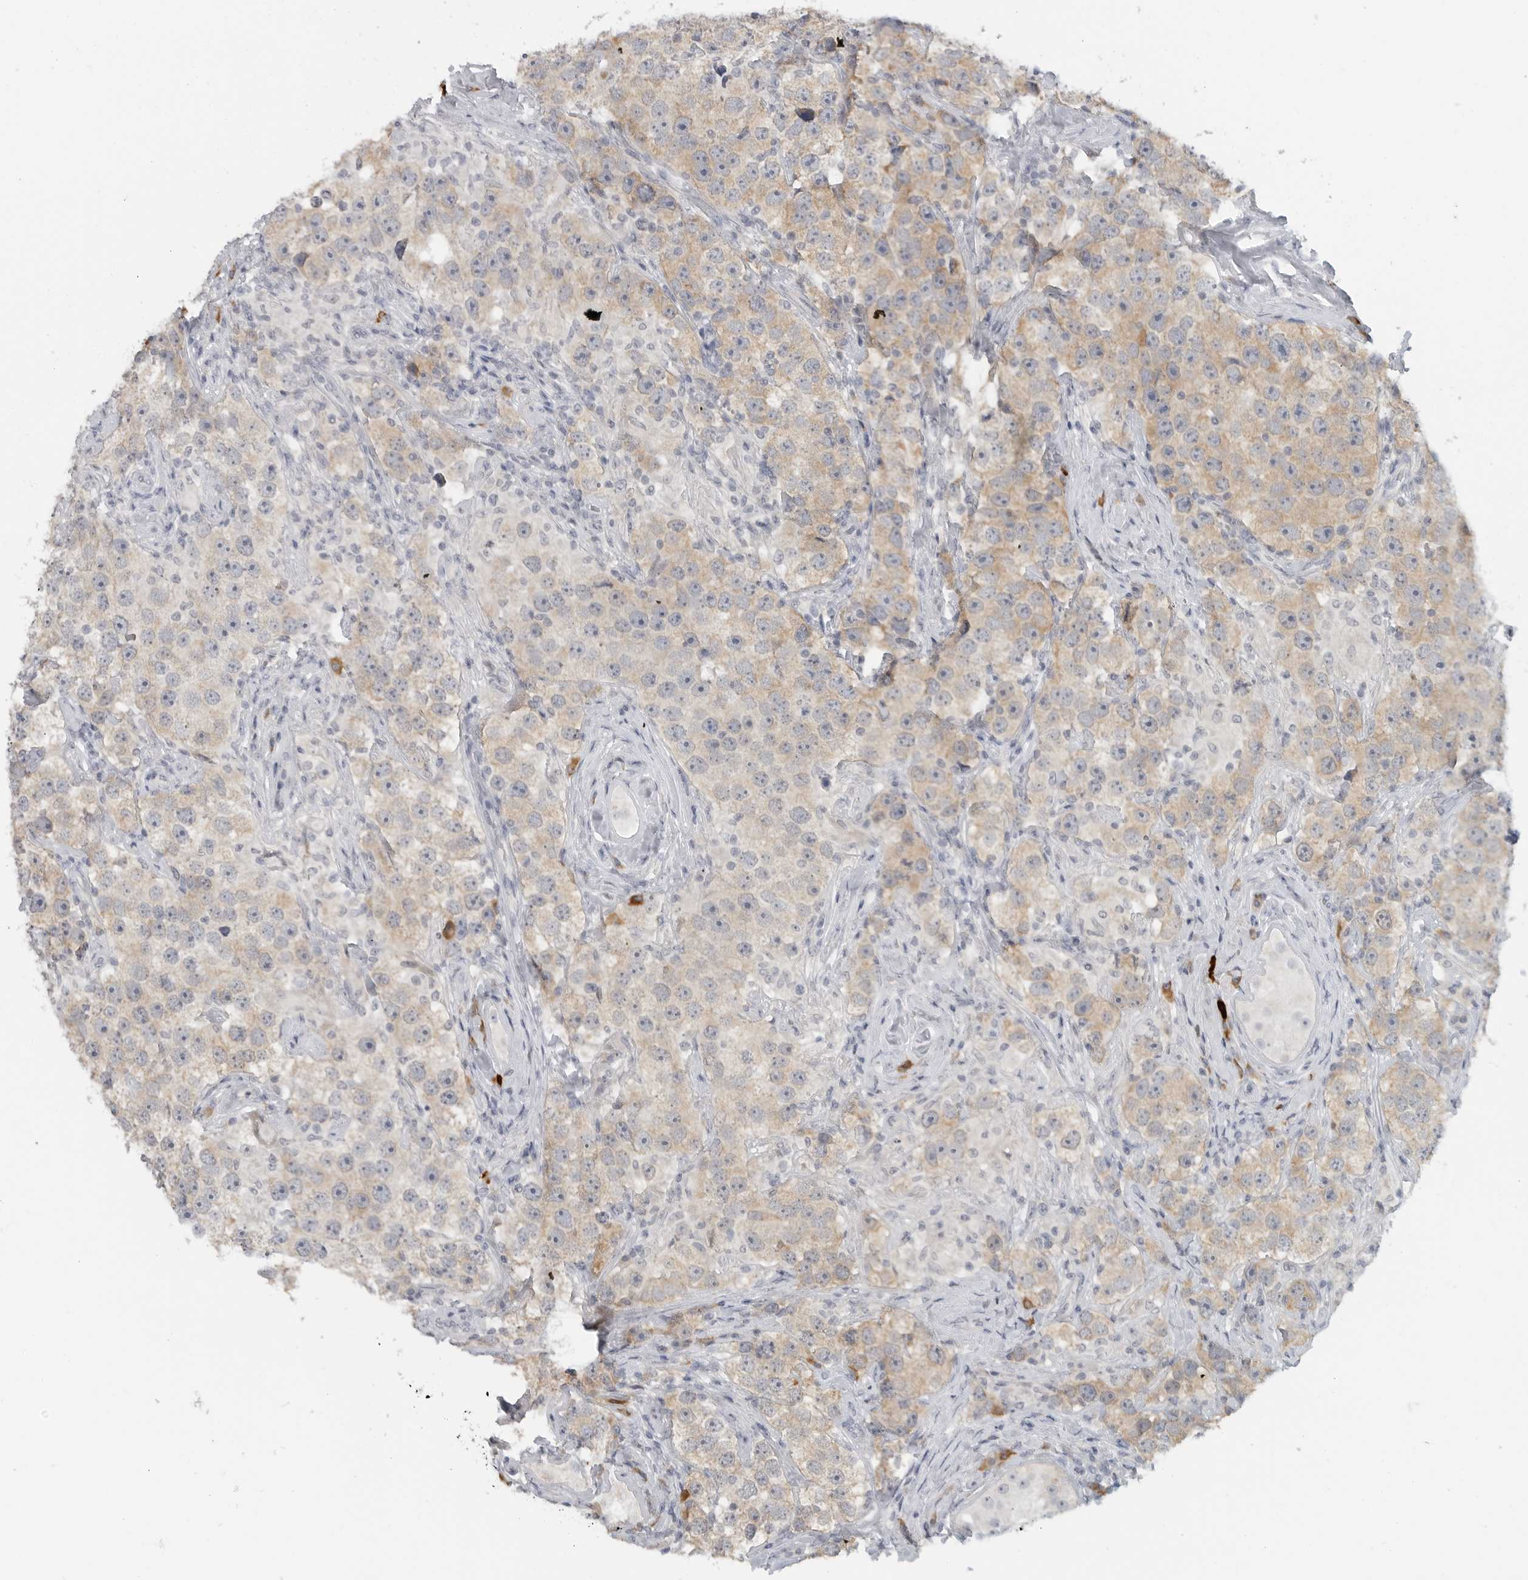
{"staining": {"intensity": "weak", "quantity": ">75%", "location": "cytoplasmic/membranous"}, "tissue": "testis cancer", "cell_type": "Tumor cells", "image_type": "cancer", "snomed": [{"axis": "morphology", "description": "Seminoma, NOS"}, {"axis": "topography", "description": "Testis"}], "caption": "Immunohistochemistry (DAB (3,3'-diaminobenzidine)) staining of testis cancer displays weak cytoplasmic/membranous protein expression in approximately >75% of tumor cells. The staining was performed using DAB to visualize the protein expression in brown, while the nuclei were stained in blue with hematoxylin (Magnification: 20x).", "gene": "IL12RB2", "patient": {"sex": "male", "age": 49}}